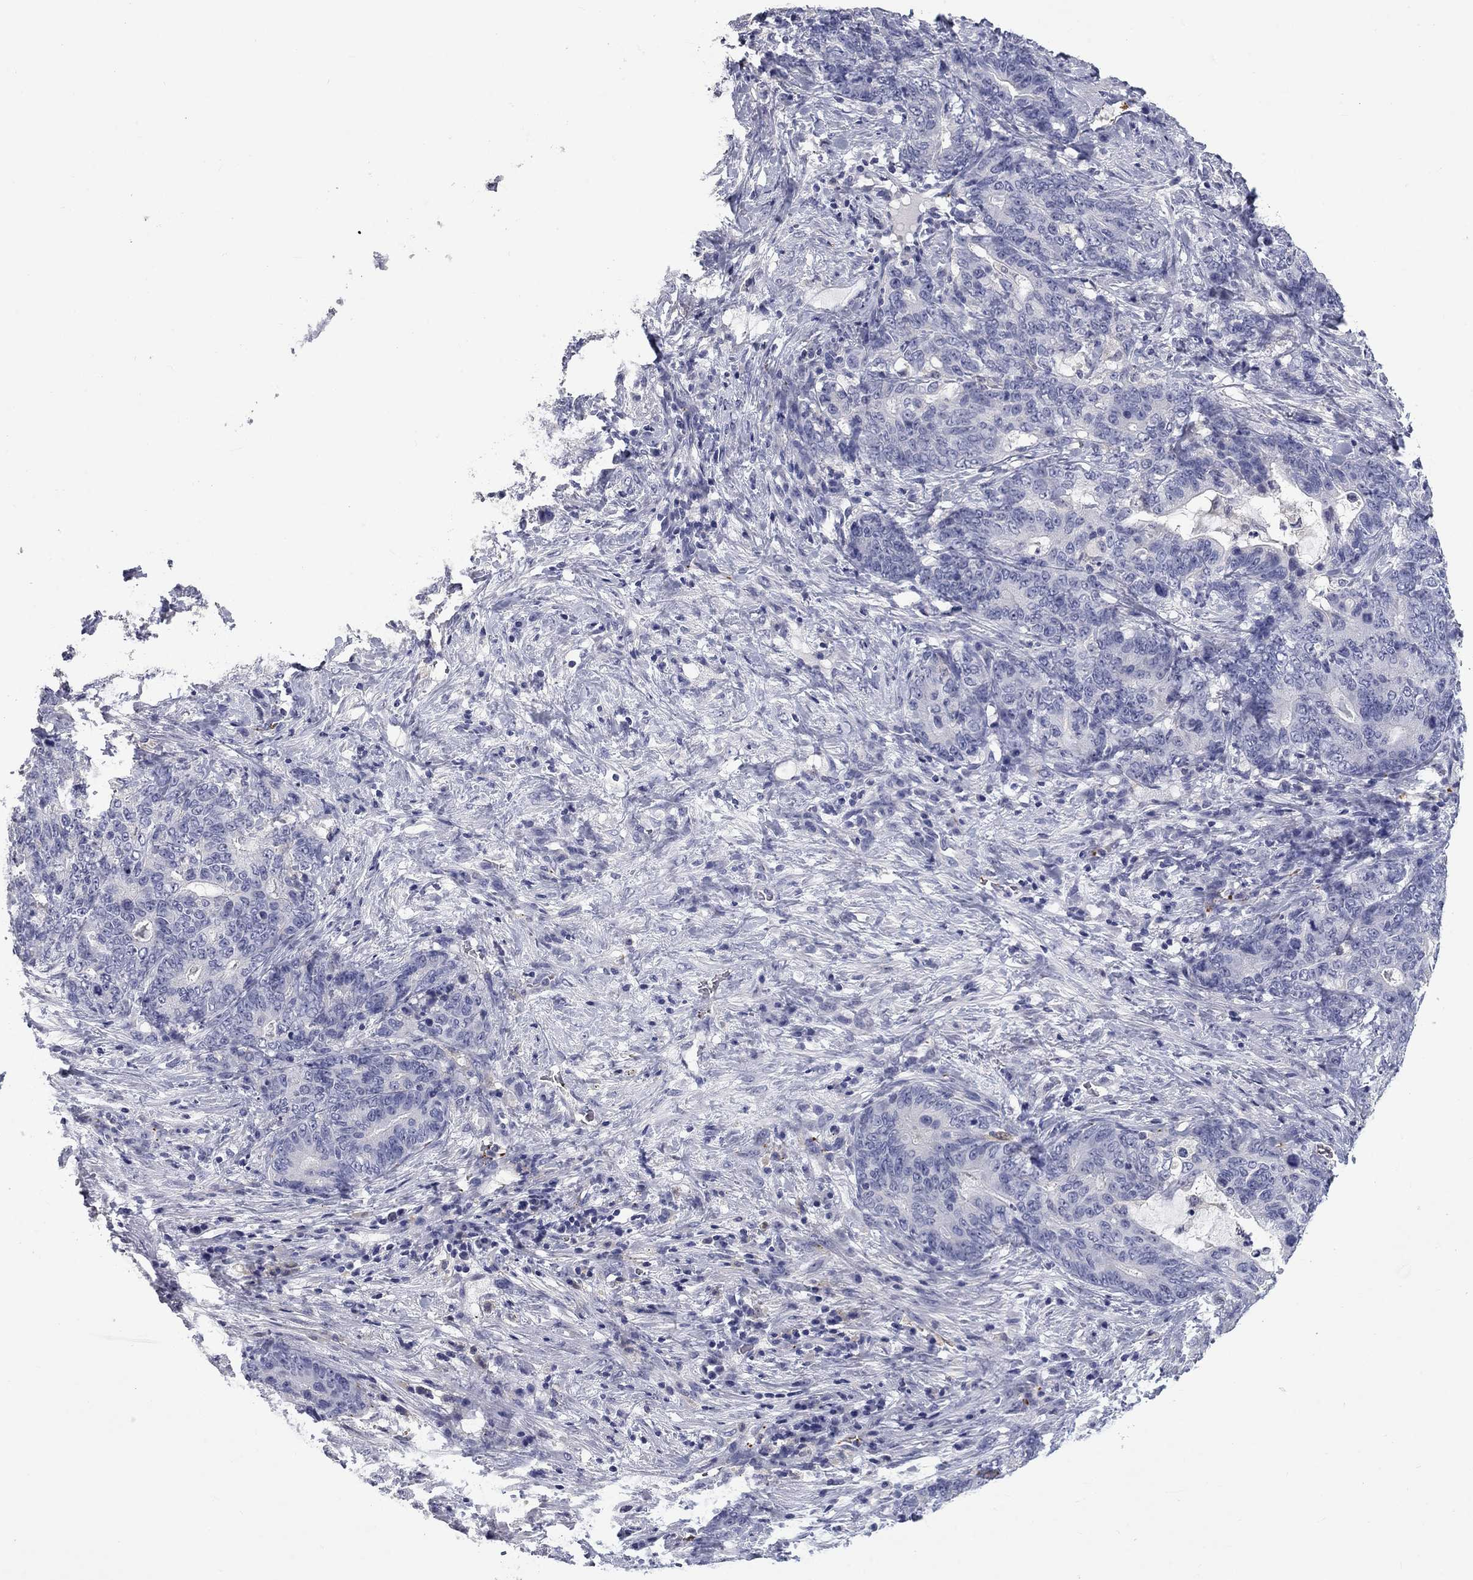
{"staining": {"intensity": "negative", "quantity": "none", "location": "none"}, "tissue": "stomach cancer", "cell_type": "Tumor cells", "image_type": "cancer", "snomed": [{"axis": "morphology", "description": "Normal tissue, NOS"}, {"axis": "morphology", "description": "Adenocarcinoma, NOS"}, {"axis": "topography", "description": "Stomach"}], "caption": "Stomach cancer was stained to show a protein in brown. There is no significant staining in tumor cells.", "gene": "PLEK", "patient": {"sex": "female", "age": 64}}